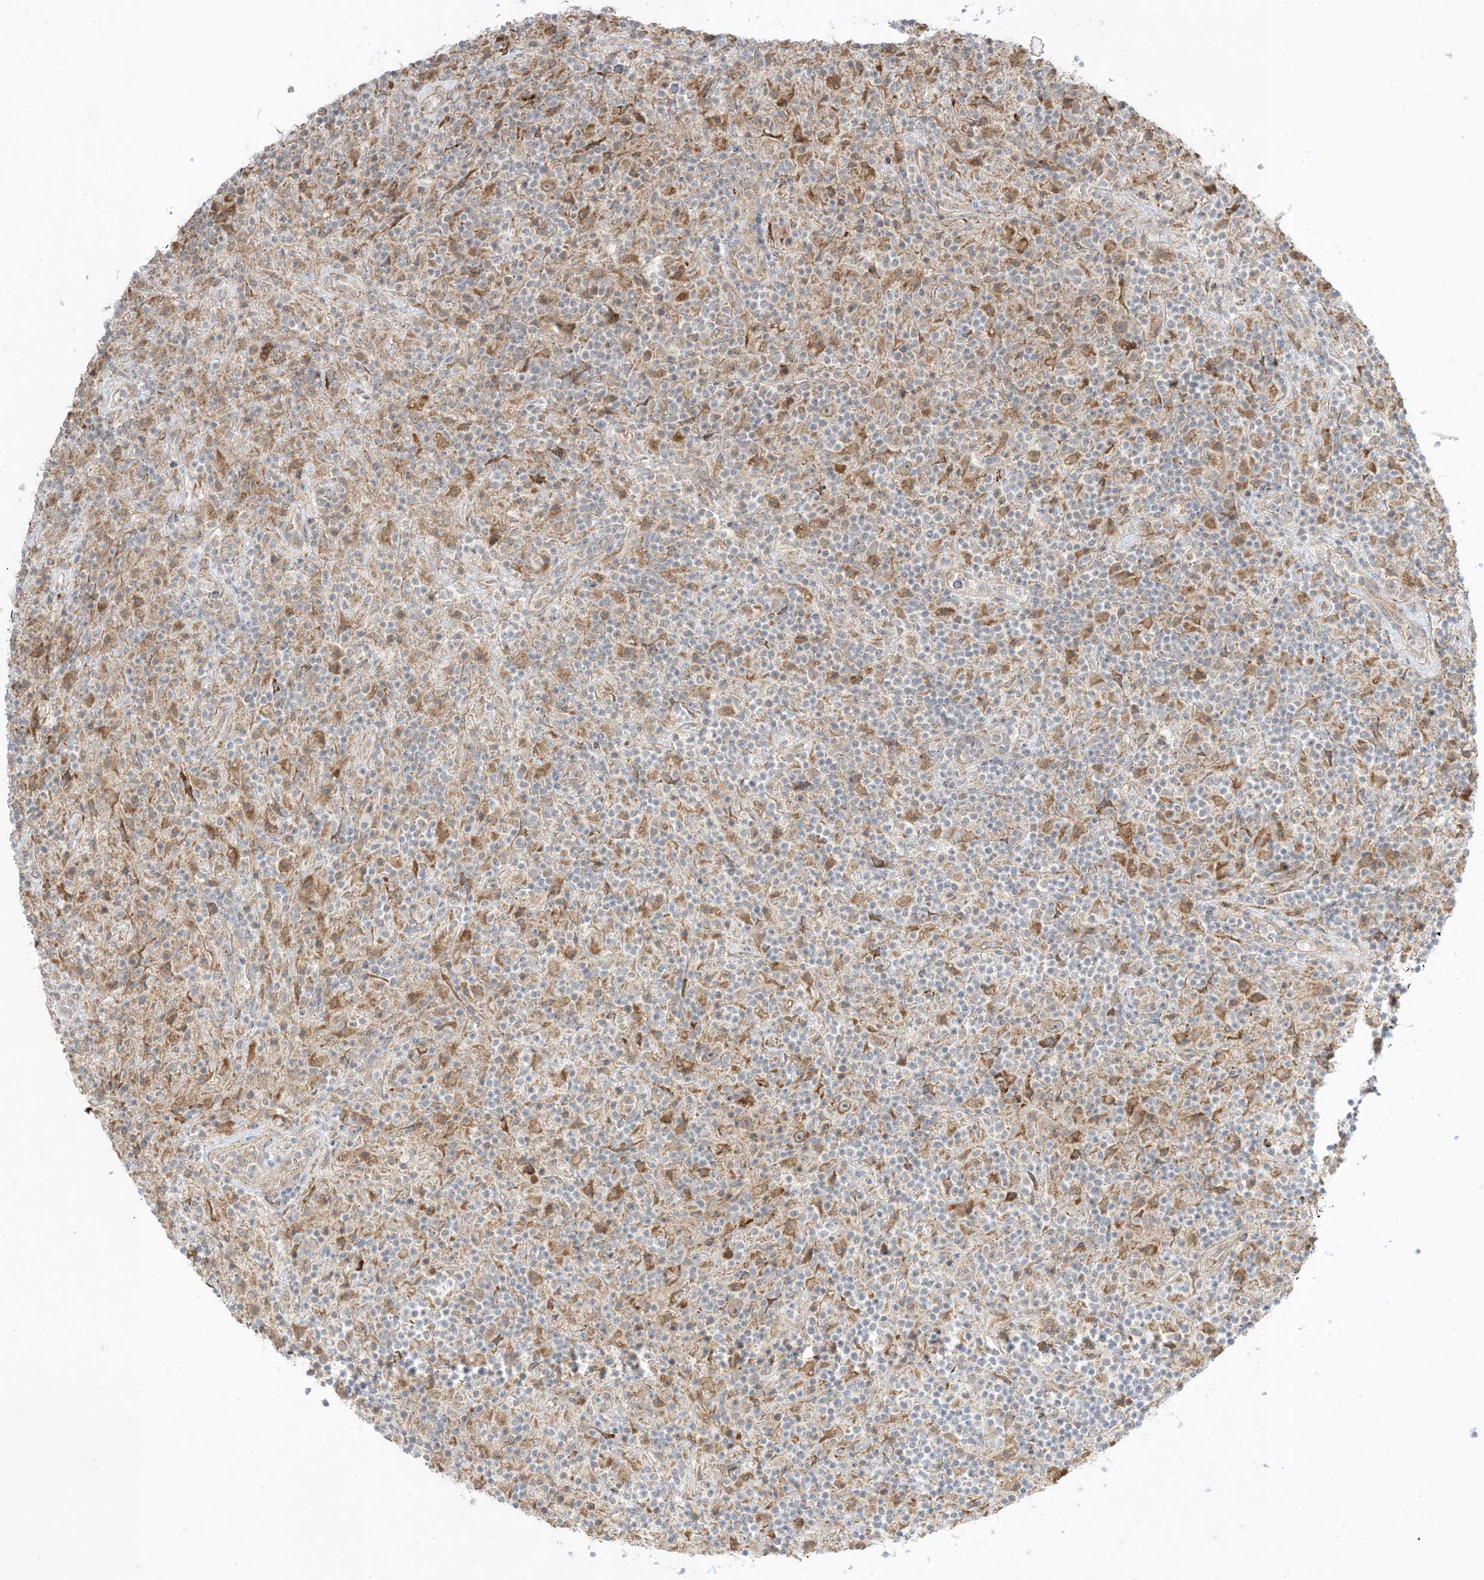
{"staining": {"intensity": "weak", "quantity": ">75%", "location": "cytoplasmic/membranous"}, "tissue": "lymphoma", "cell_type": "Tumor cells", "image_type": "cancer", "snomed": [{"axis": "morphology", "description": "Hodgkin's disease, NOS"}, {"axis": "topography", "description": "Lymph node"}], "caption": "DAB immunohistochemical staining of human lymphoma demonstrates weak cytoplasmic/membranous protein expression in approximately >75% of tumor cells.", "gene": "ODC1", "patient": {"sex": "male", "age": 70}}